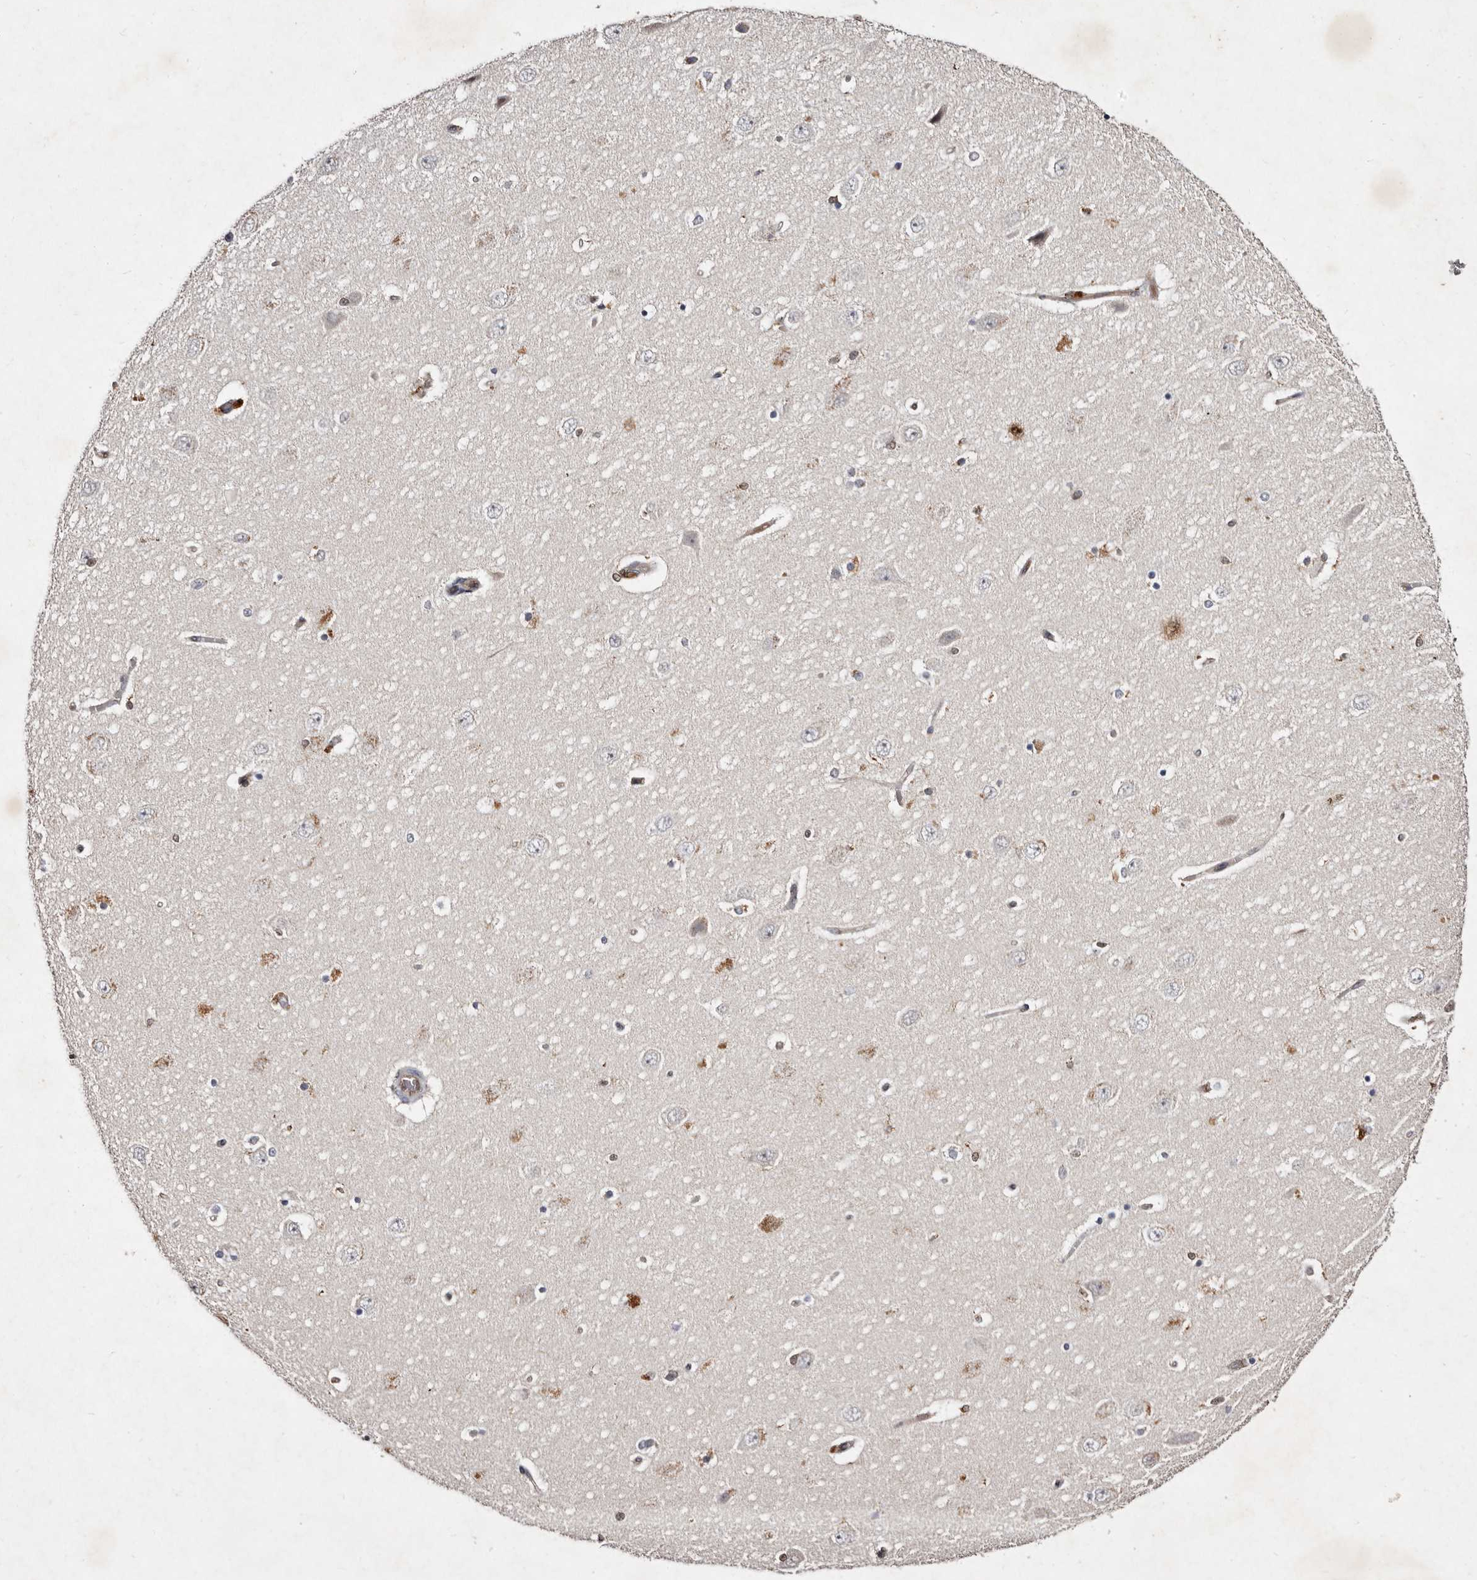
{"staining": {"intensity": "moderate", "quantity": "<25%", "location": "cytoplasmic/membranous"}, "tissue": "hippocampus", "cell_type": "Glial cells", "image_type": "normal", "snomed": [{"axis": "morphology", "description": "Normal tissue, NOS"}, {"axis": "topography", "description": "Hippocampus"}], "caption": "Hippocampus stained with immunohistochemistry displays moderate cytoplasmic/membranous staining in approximately <25% of glial cells.", "gene": "GIMAP4", "patient": {"sex": "female", "age": 54}}